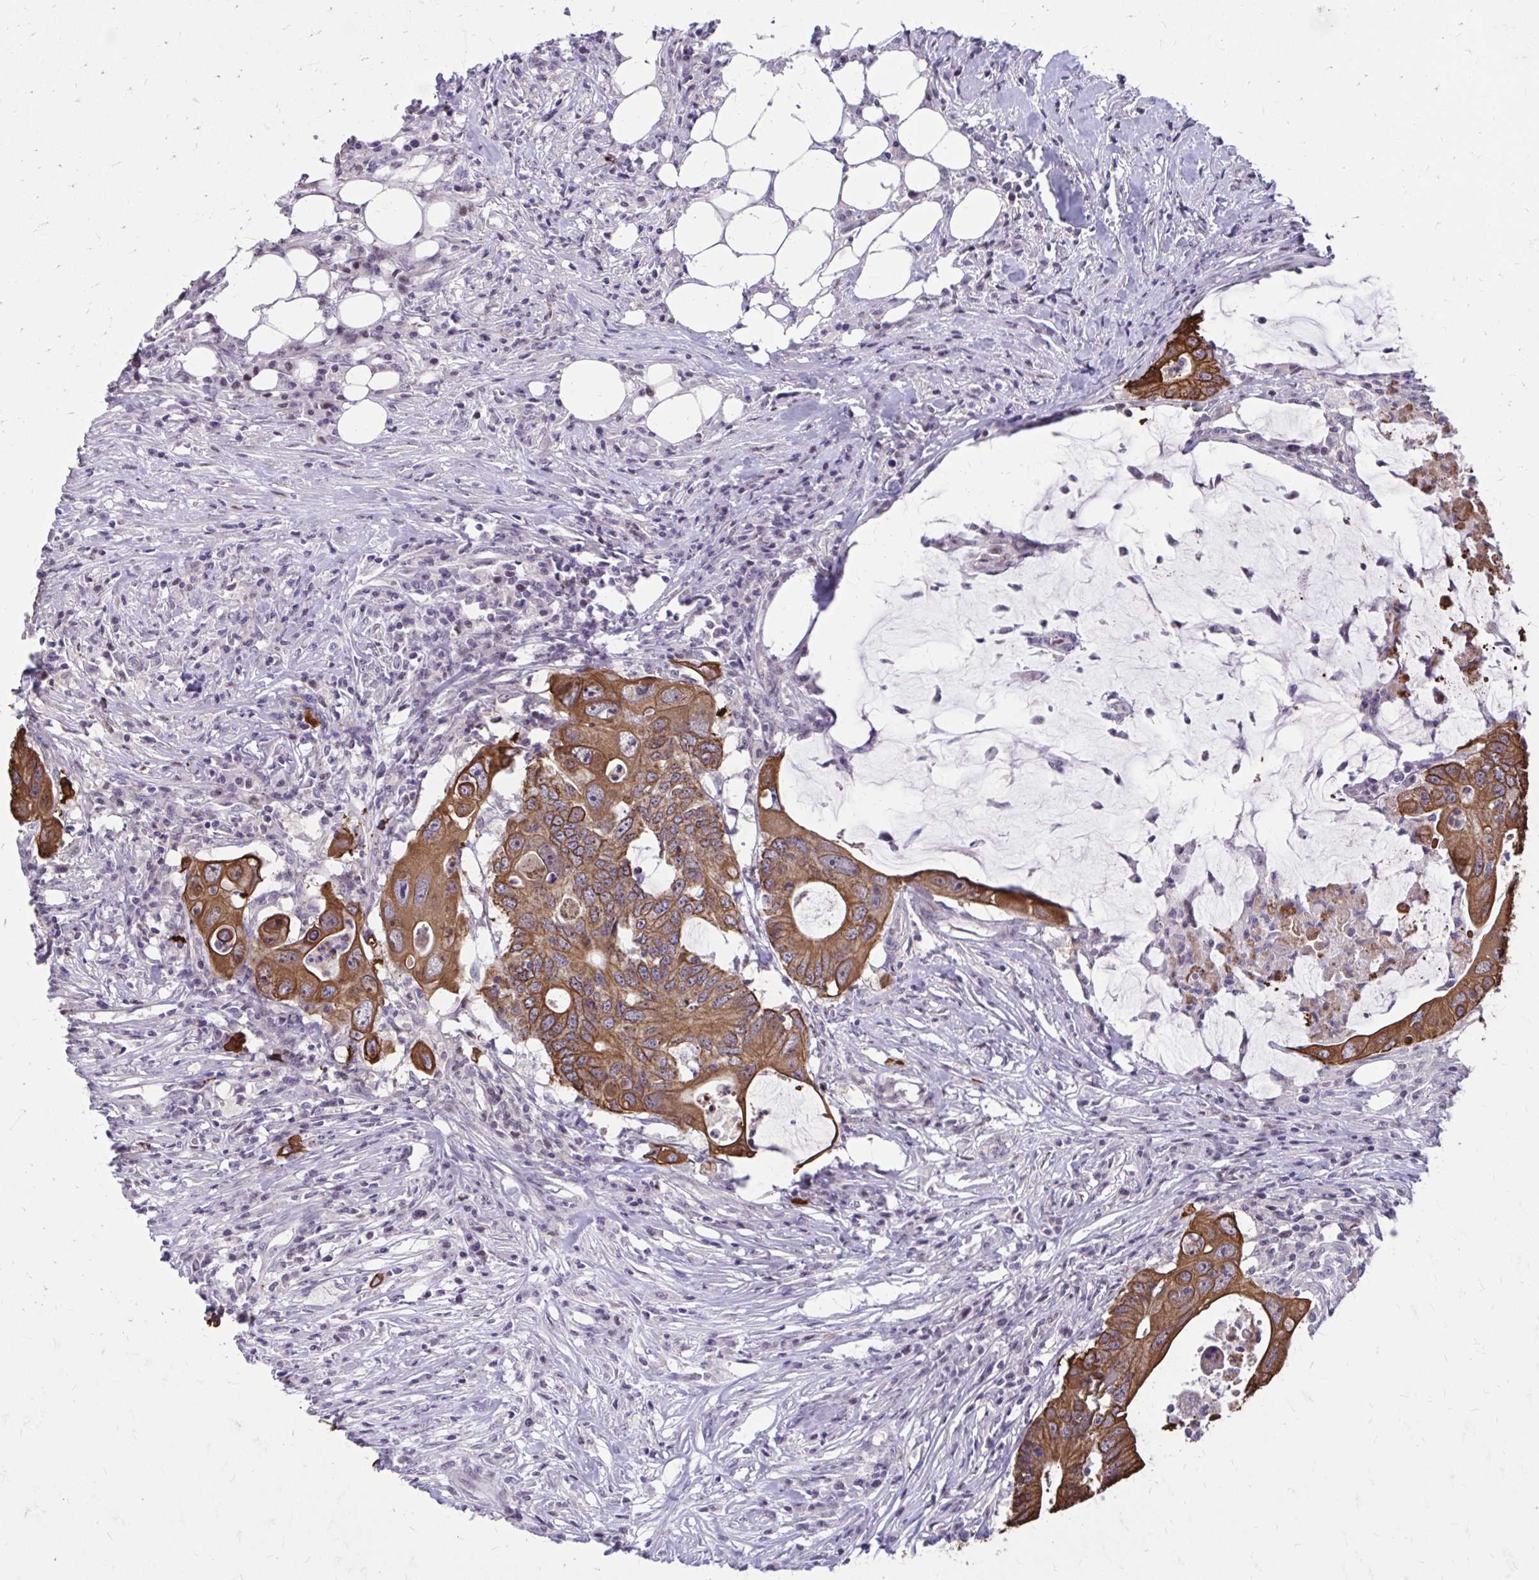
{"staining": {"intensity": "moderate", "quantity": ">75%", "location": "cytoplasmic/membranous"}, "tissue": "colorectal cancer", "cell_type": "Tumor cells", "image_type": "cancer", "snomed": [{"axis": "morphology", "description": "Adenocarcinoma, NOS"}, {"axis": "topography", "description": "Colon"}], "caption": "Colorectal adenocarcinoma stained with IHC shows moderate cytoplasmic/membranous staining in approximately >75% of tumor cells.", "gene": "ANKRD30B", "patient": {"sex": "male", "age": 71}}